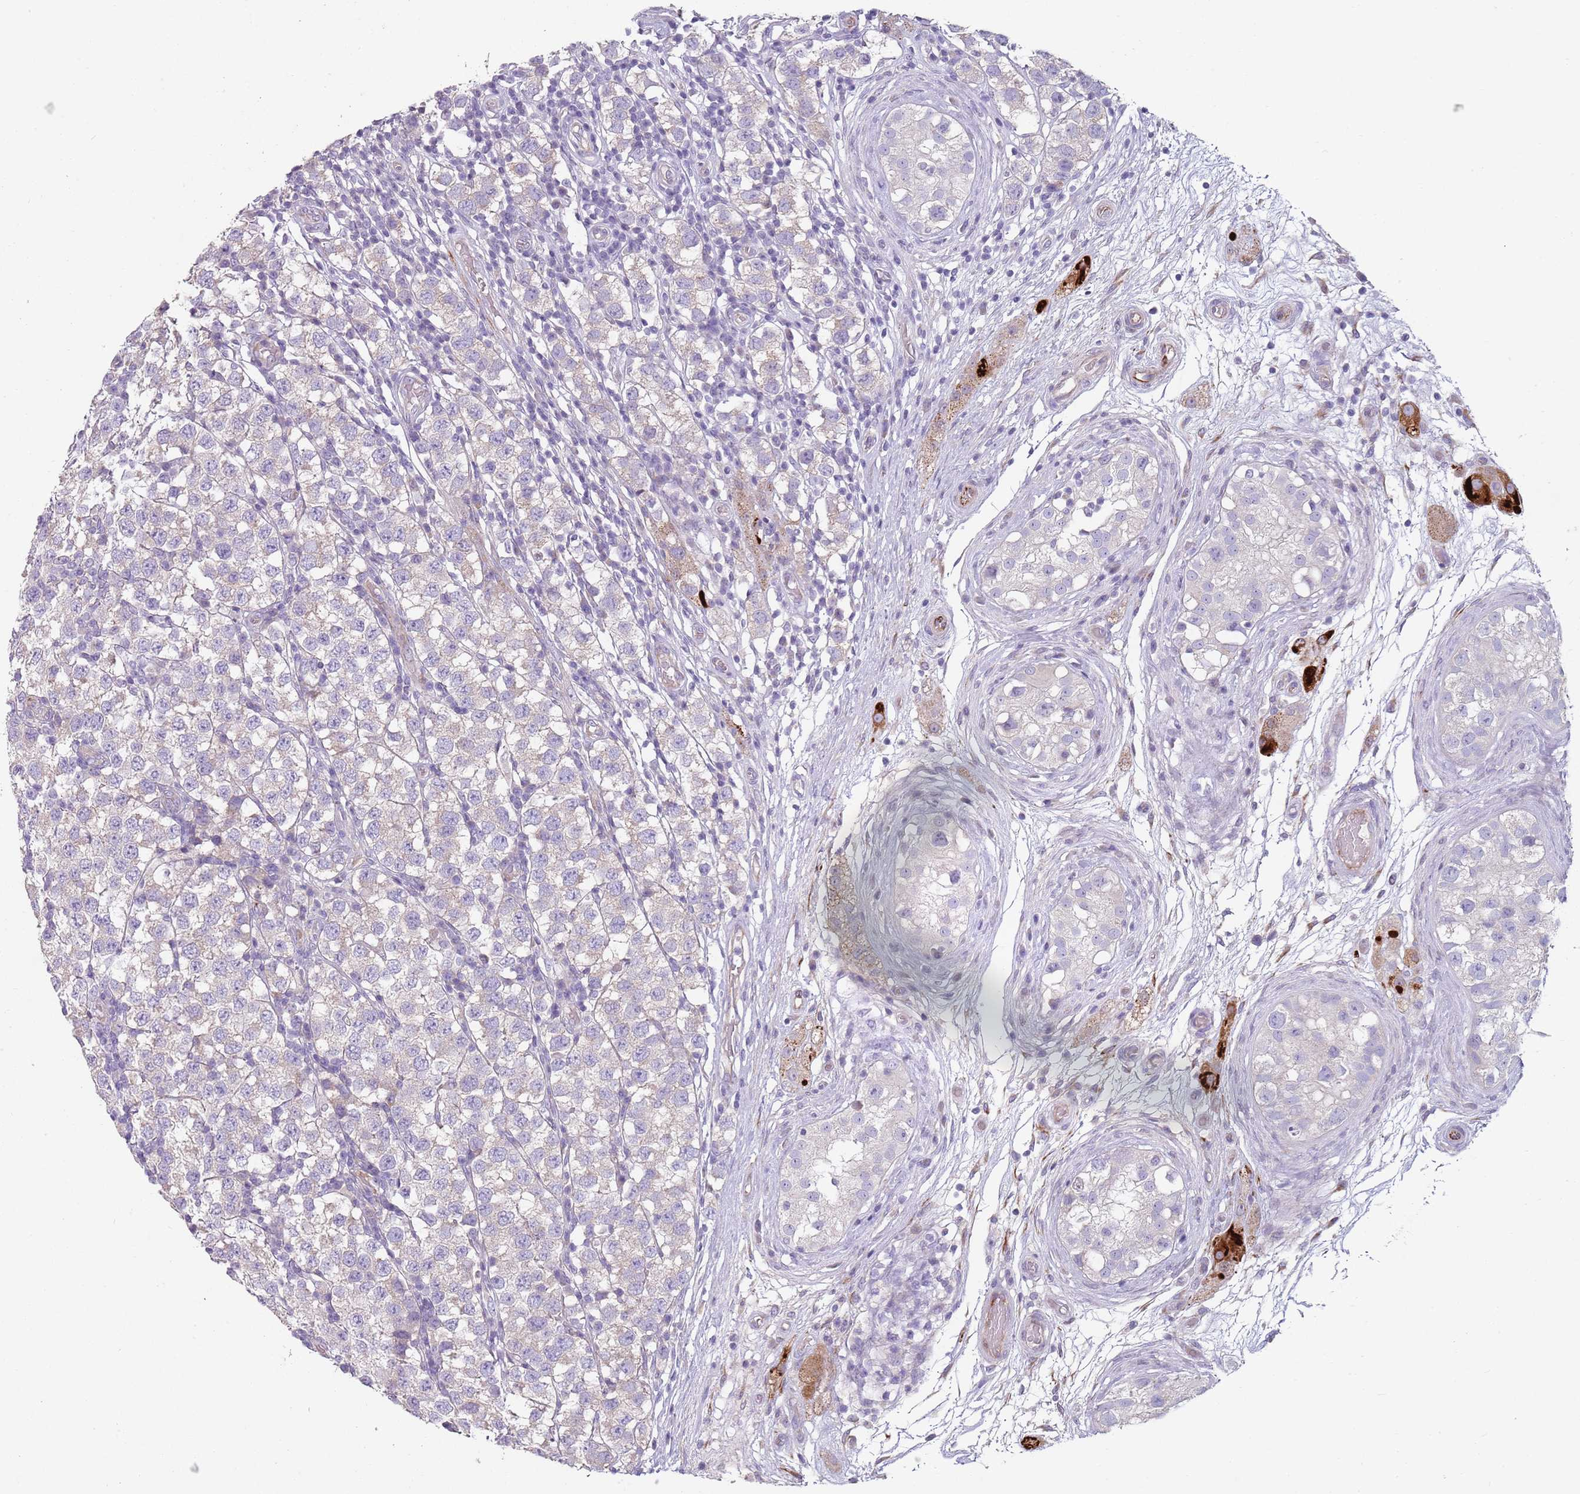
{"staining": {"intensity": "negative", "quantity": "none", "location": "none"}, "tissue": "testis cancer", "cell_type": "Tumor cells", "image_type": "cancer", "snomed": [{"axis": "morphology", "description": "Seminoma, NOS"}, {"axis": "topography", "description": "Testis"}], "caption": "Tumor cells are negative for brown protein staining in testis cancer (seminoma). The staining was performed using DAB to visualize the protein expression in brown, while the nuclei were stained in blue with hematoxylin (Magnification: 20x).", "gene": "ZNF583", "patient": {"sex": "male", "age": 34}}